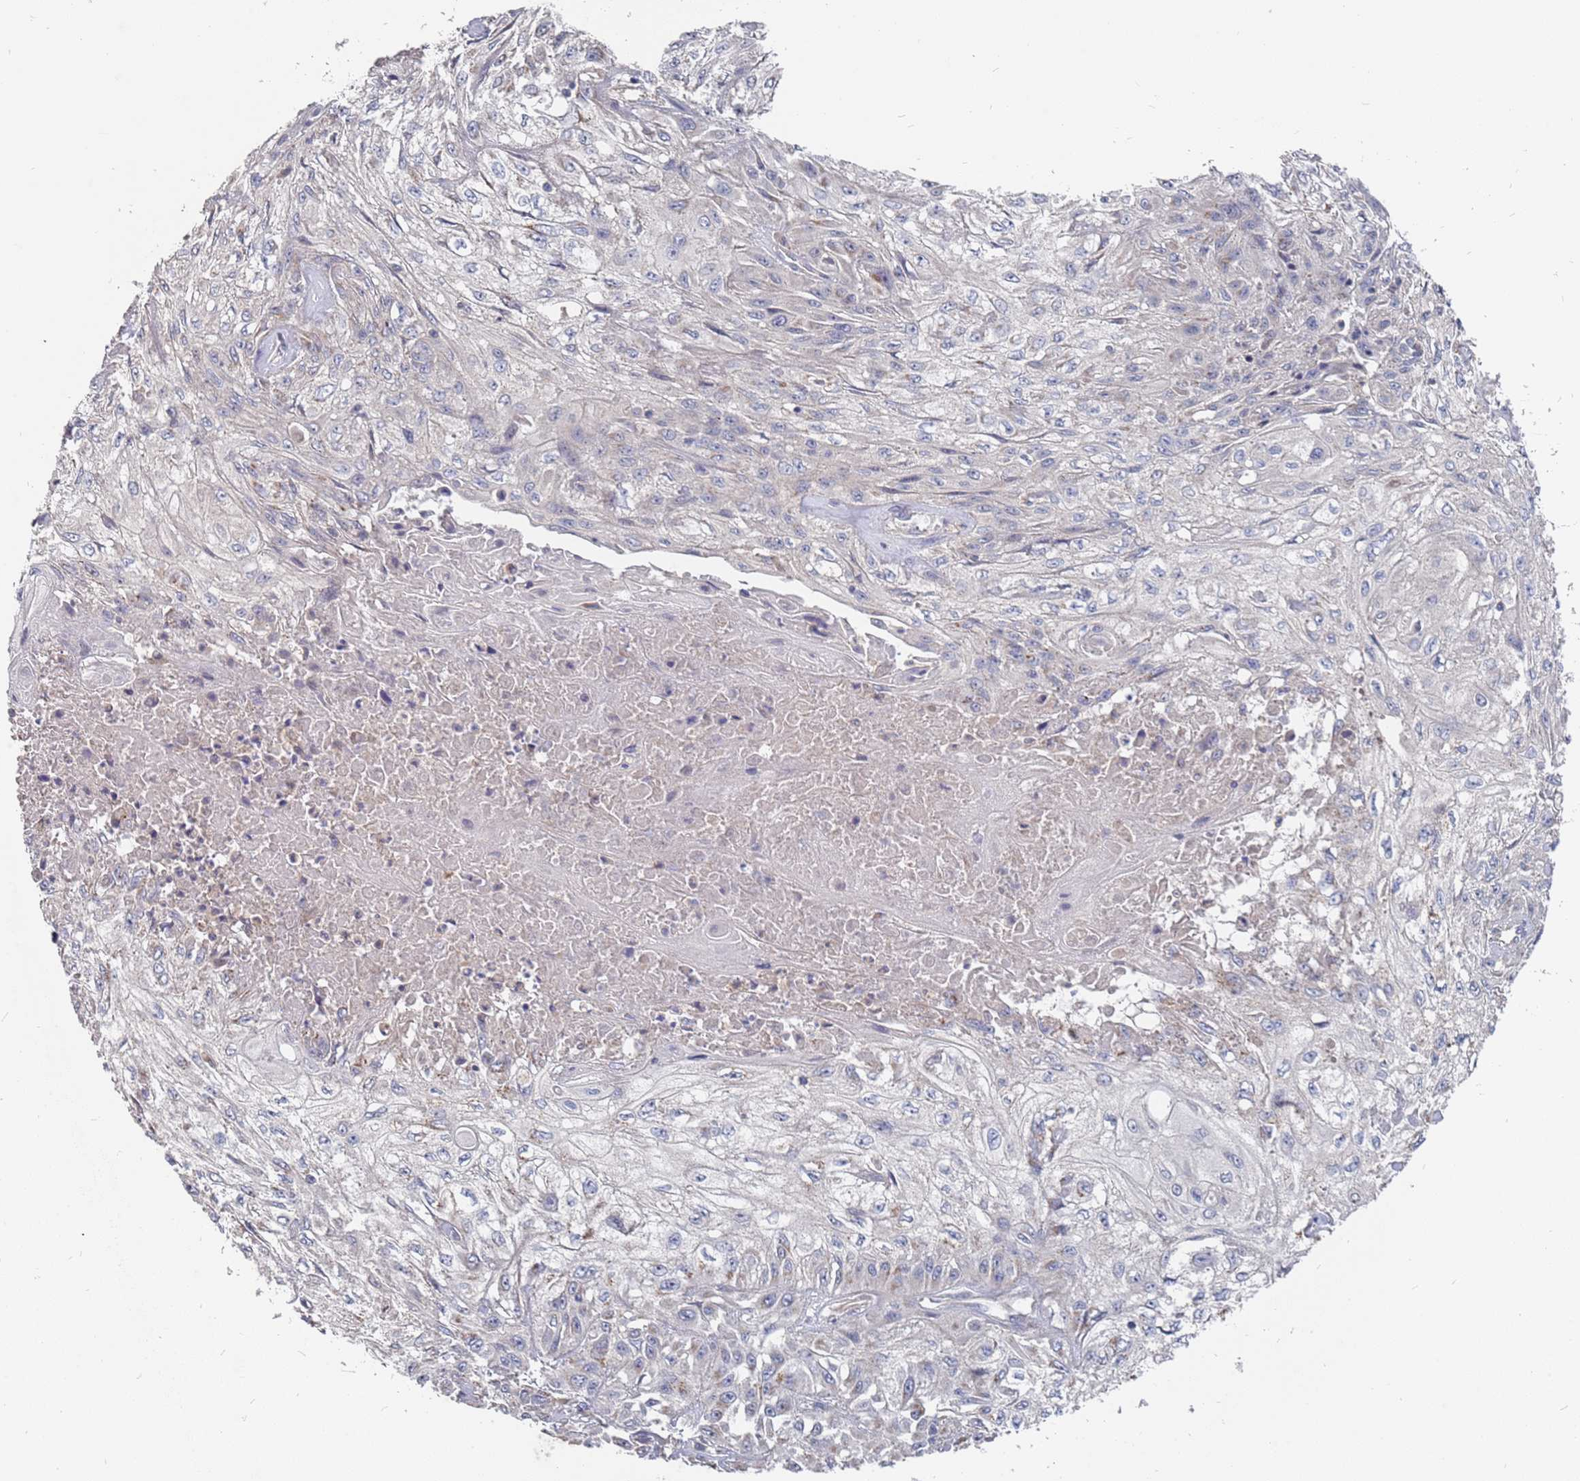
{"staining": {"intensity": "negative", "quantity": "none", "location": "none"}, "tissue": "skin cancer", "cell_type": "Tumor cells", "image_type": "cancer", "snomed": [{"axis": "morphology", "description": "Squamous cell carcinoma, NOS"}, {"axis": "morphology", "description": "Squamous cell carcinoma, metastatic, NOS"}, {"axis": "topography", "description": "Skin"}, {"axis": "topography", "description": "Lymph node"}], "caption": "This is an IHC micrograph of skin metastatic squamous cell carcinoma. There is no positivity in tumor cells.", "gene": "TCEANC2", "patient": {"sex": "male", "age": 75}}